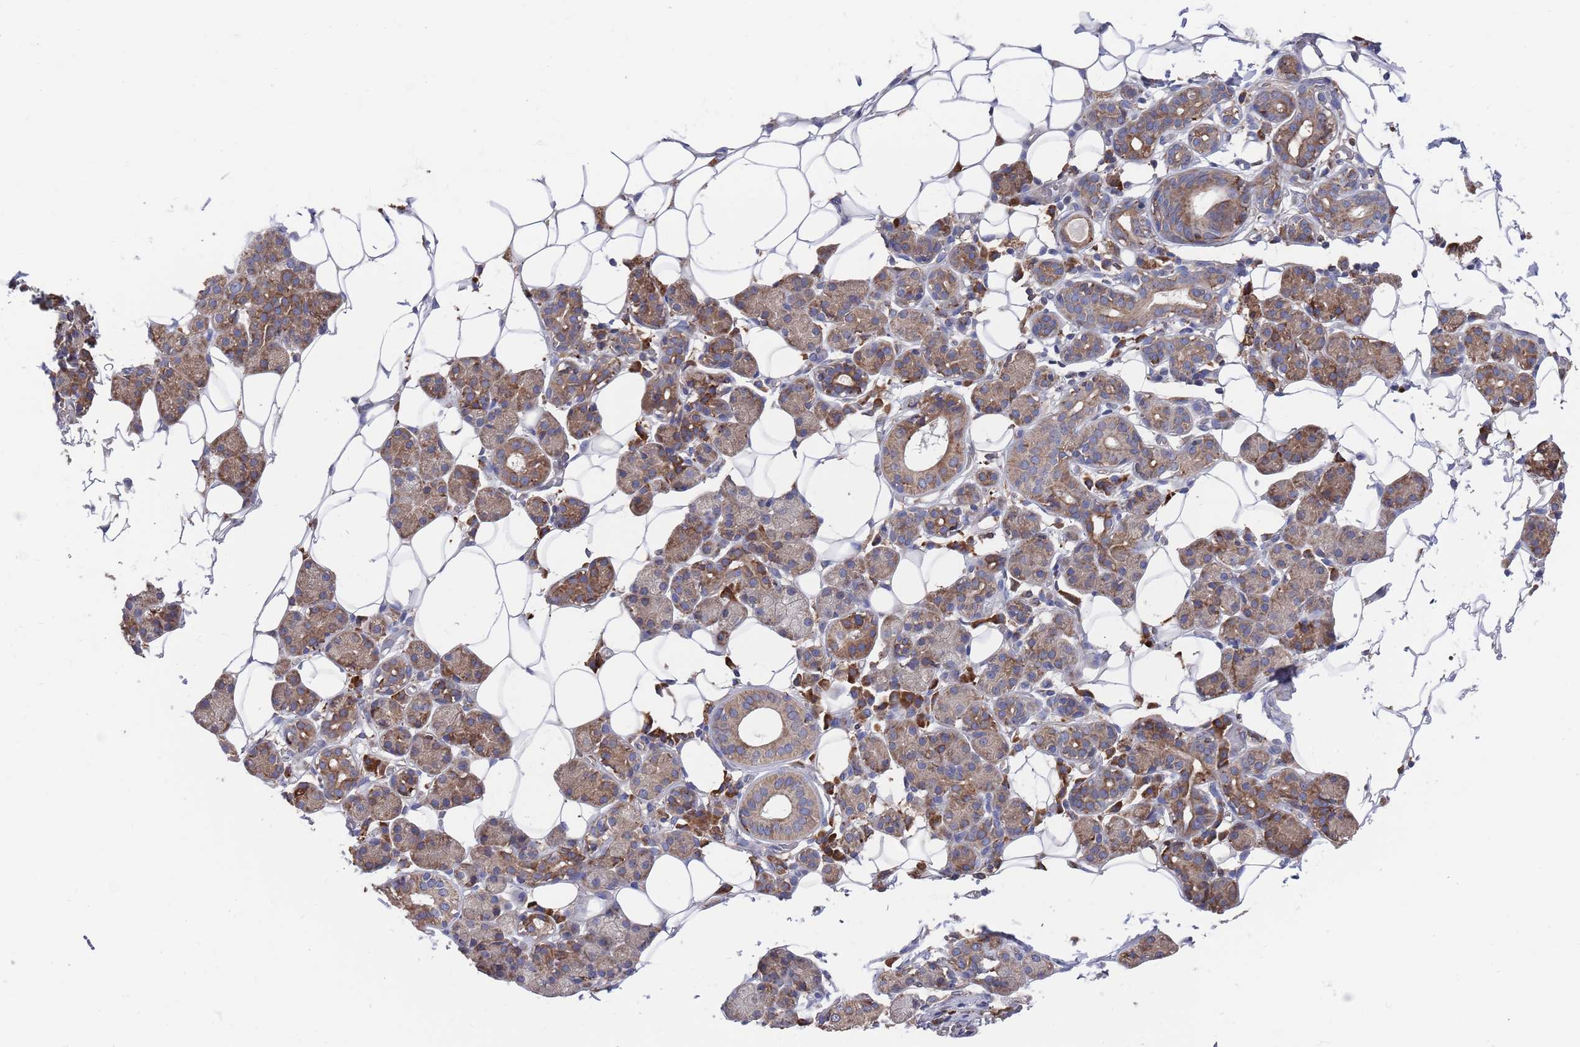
{"staining": {"intensity": "moderate", "quantity": "25%-75%", "location": "cytoplasmic/membranous"}, "tissue": "salivary gland", "cell_type": "Glandular cells", "image_type": "normal", "snomed": [{"axis": "morphology", "description": "Normal tissue, NOS"}, {"axis": "topography", "description": "Salivary gland"}], "caption": "Benign salivary gland was stained to show a protein in brown. There is medium levels of moderate cytoplasmic/membranous staining in about 25%-75% of glandular cells. (Stains: DAB in brown, nuclei in blue, Microscopy: brightfield microscopy at high magnification).", "gene": "GID8", "patient": {"sex": "female", "age": 33}}